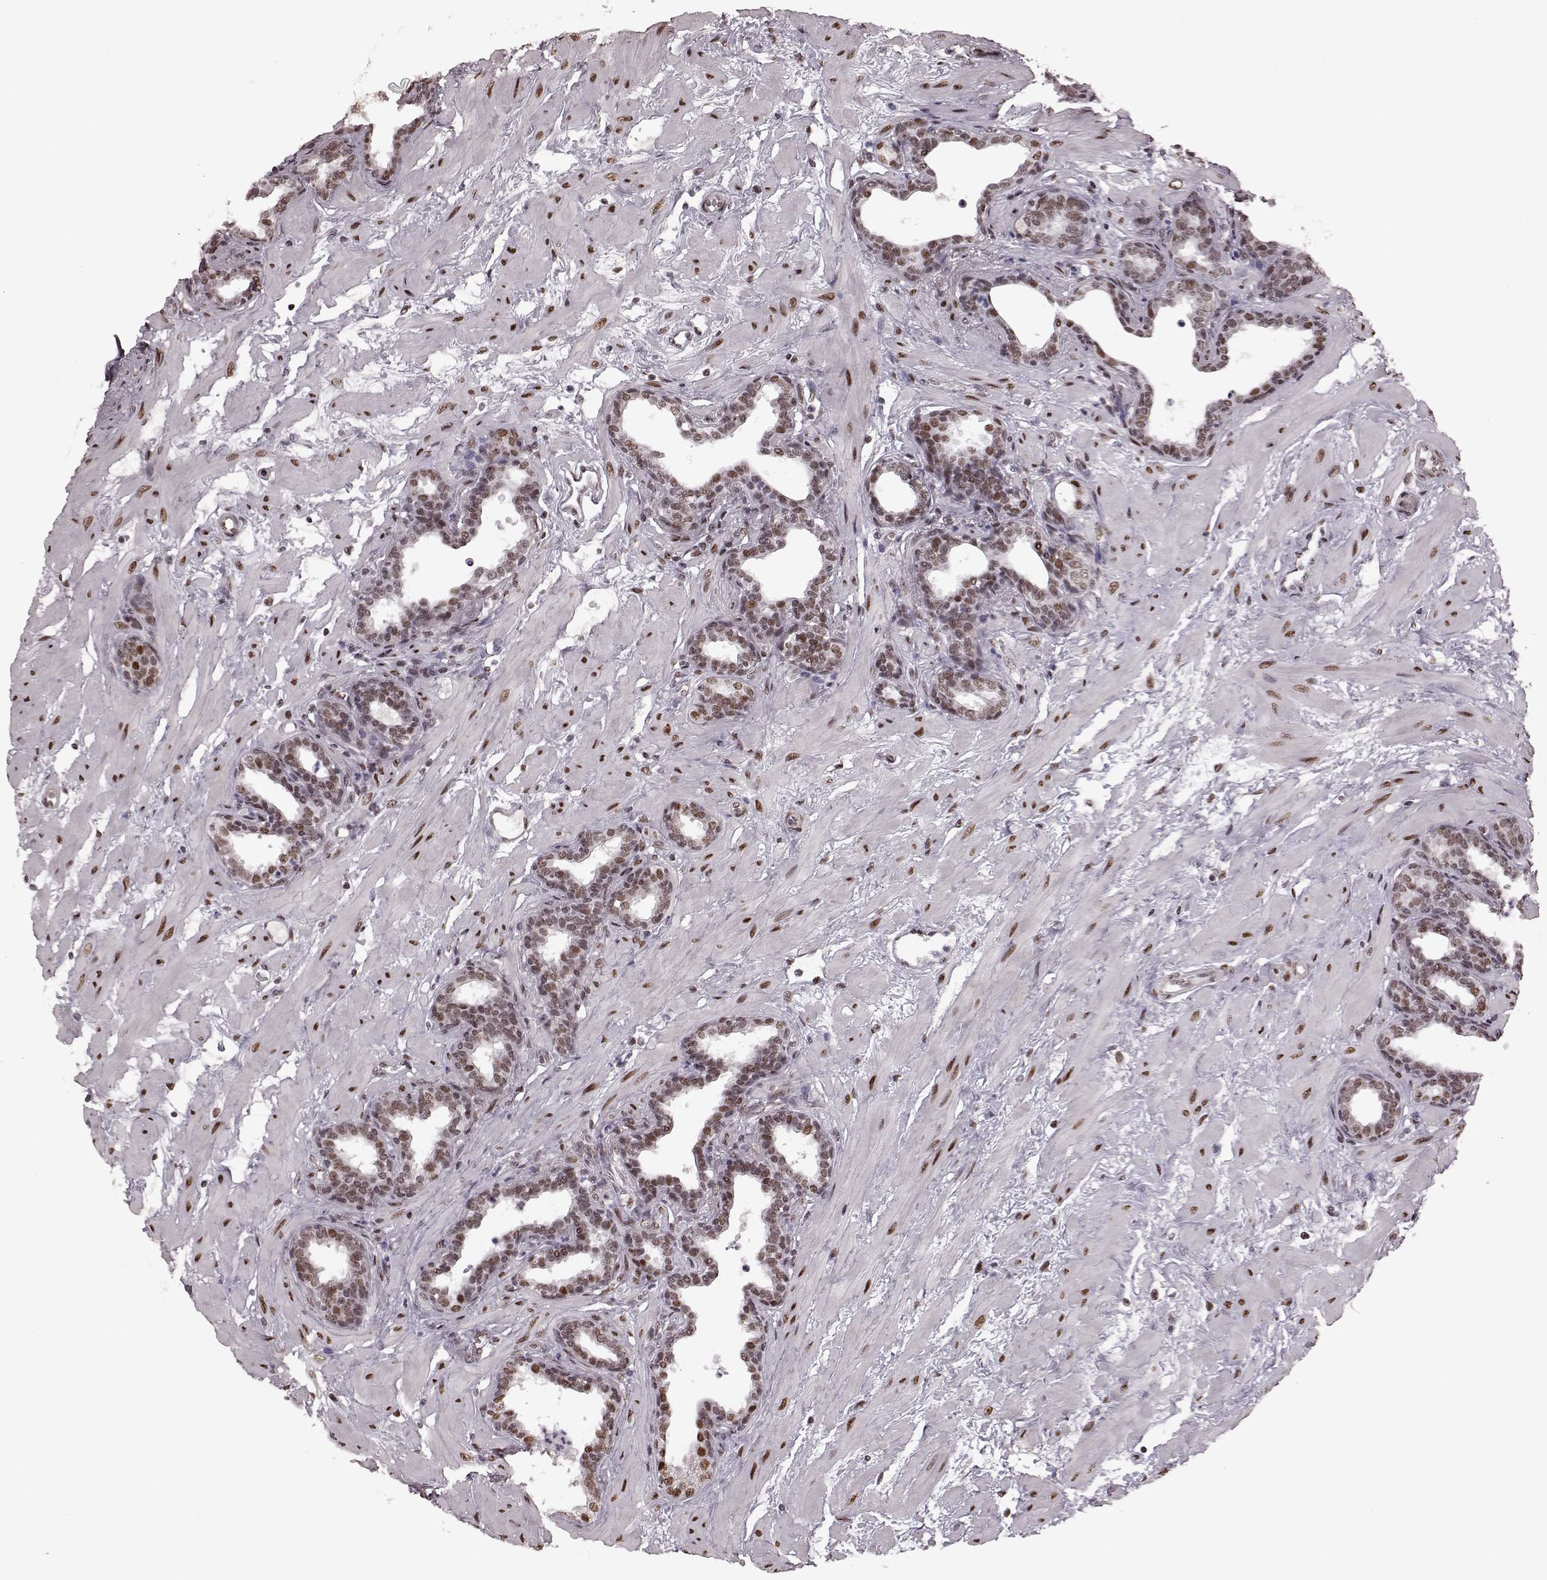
{"staining": {"intensity": "moderate", "quantity": ">75%", "location": "nuclear"}, "tissue": "prostate", "cell_type": "Glandular cells", "image_type": "normal", "snomed": [{"axis": "morphology", "description": "Normal tissue, NOS"}, {"axis": "topography", "description": "Prostate"}], "caption": "A medium amount of moderate nuclear staining is appreciated in about >75% of glandular cells in unremarkable prostate.", "gene": "NR2C1", "patient": {"sex": "male", "age": 37}}